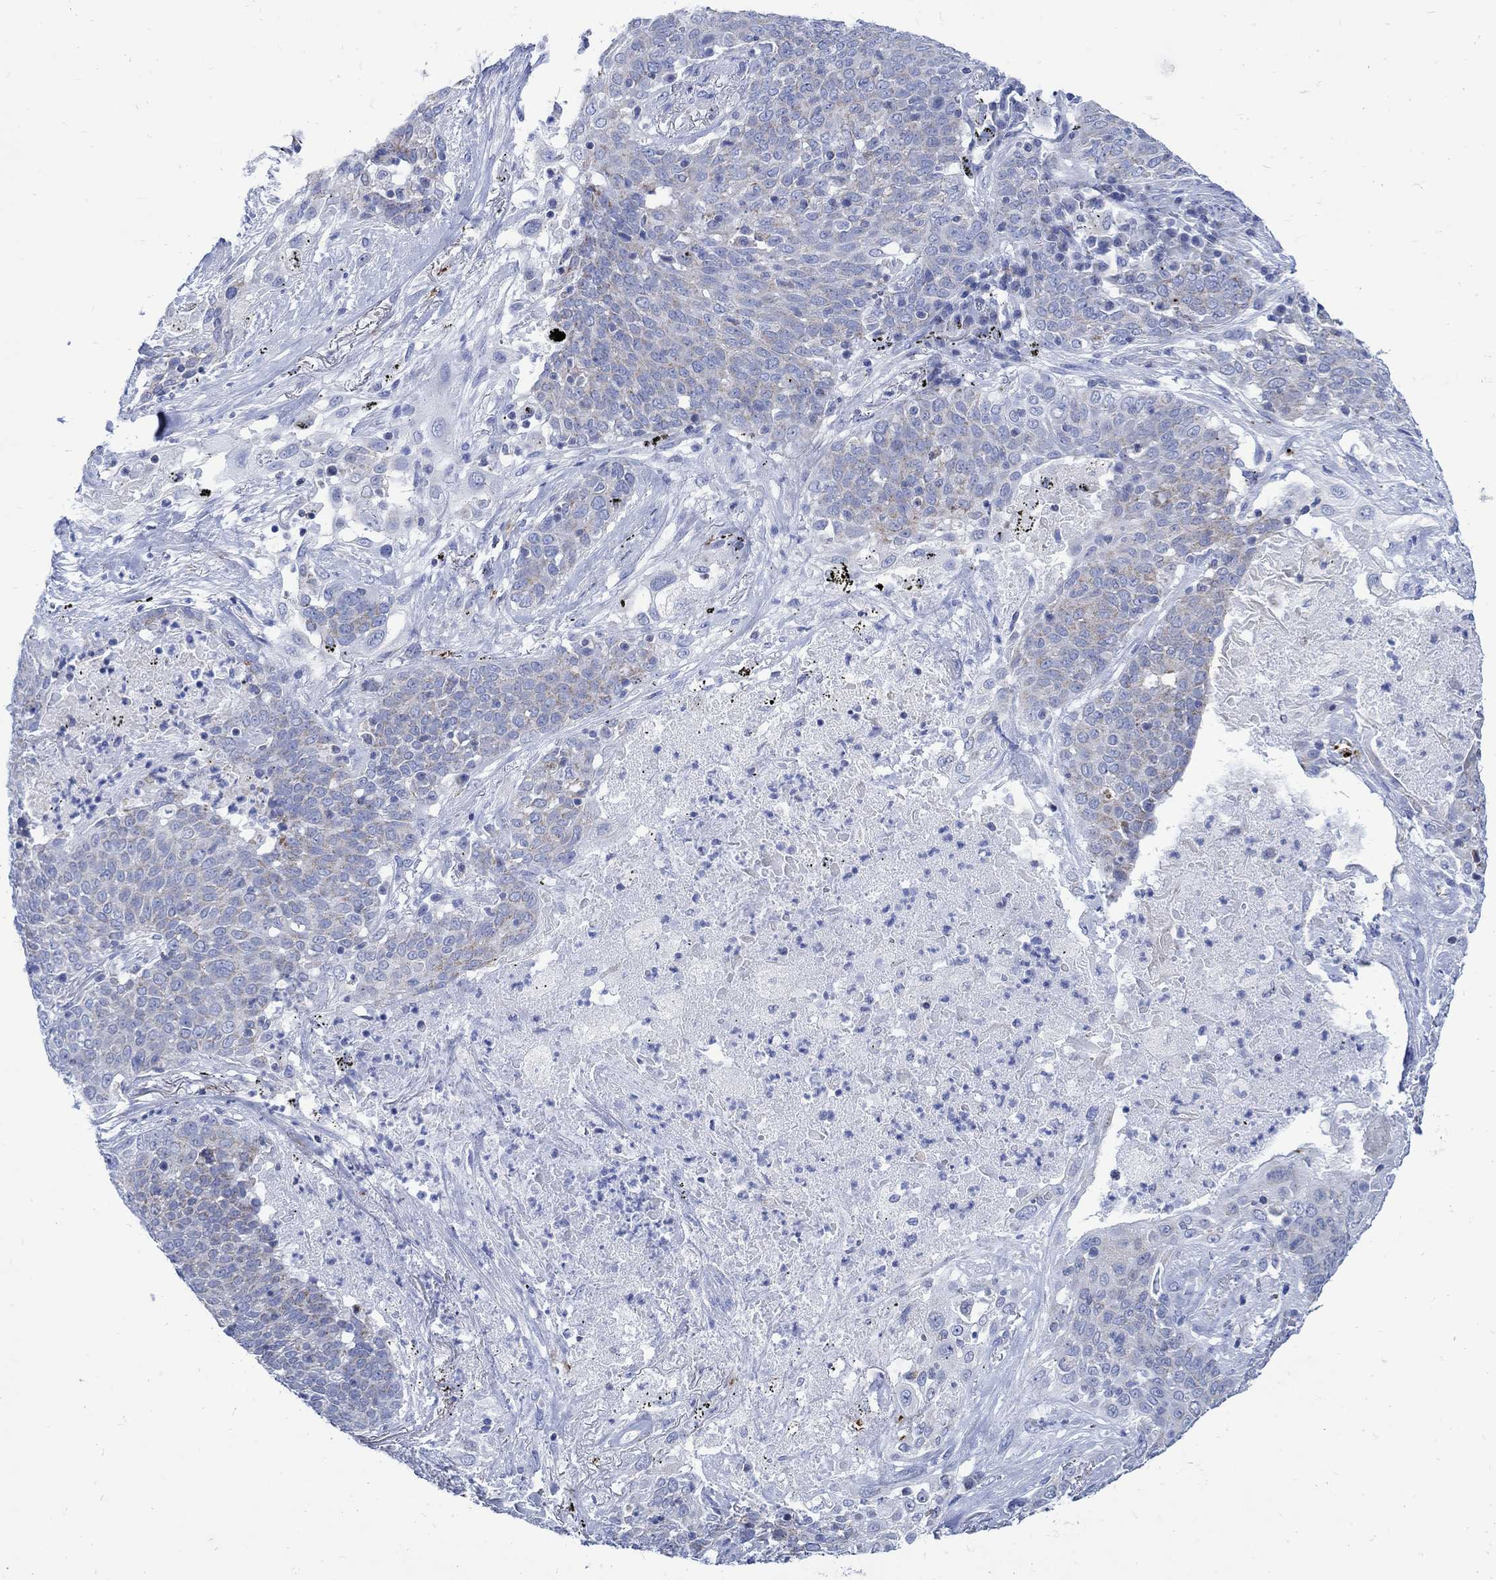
{"staining": {"intensity": "weak", "quantity": "<25%", "location": "cytoplasmic/membranous"}, "tissue": "lung cancer", "cell_type": "Tumor cells", "image_type": "cancer", "snomed": [{"axis": "morphology", "description": "Squamous cell carcinoma, NOS"}, {"axis": "topography", "description": "Lung"}], "caption": "Lung cancer was stained to show a protein in brown. There is no significant positivity in tumor cells.", "gene": "CPLX2", "patient": {"sex": "male", "age": 82}}